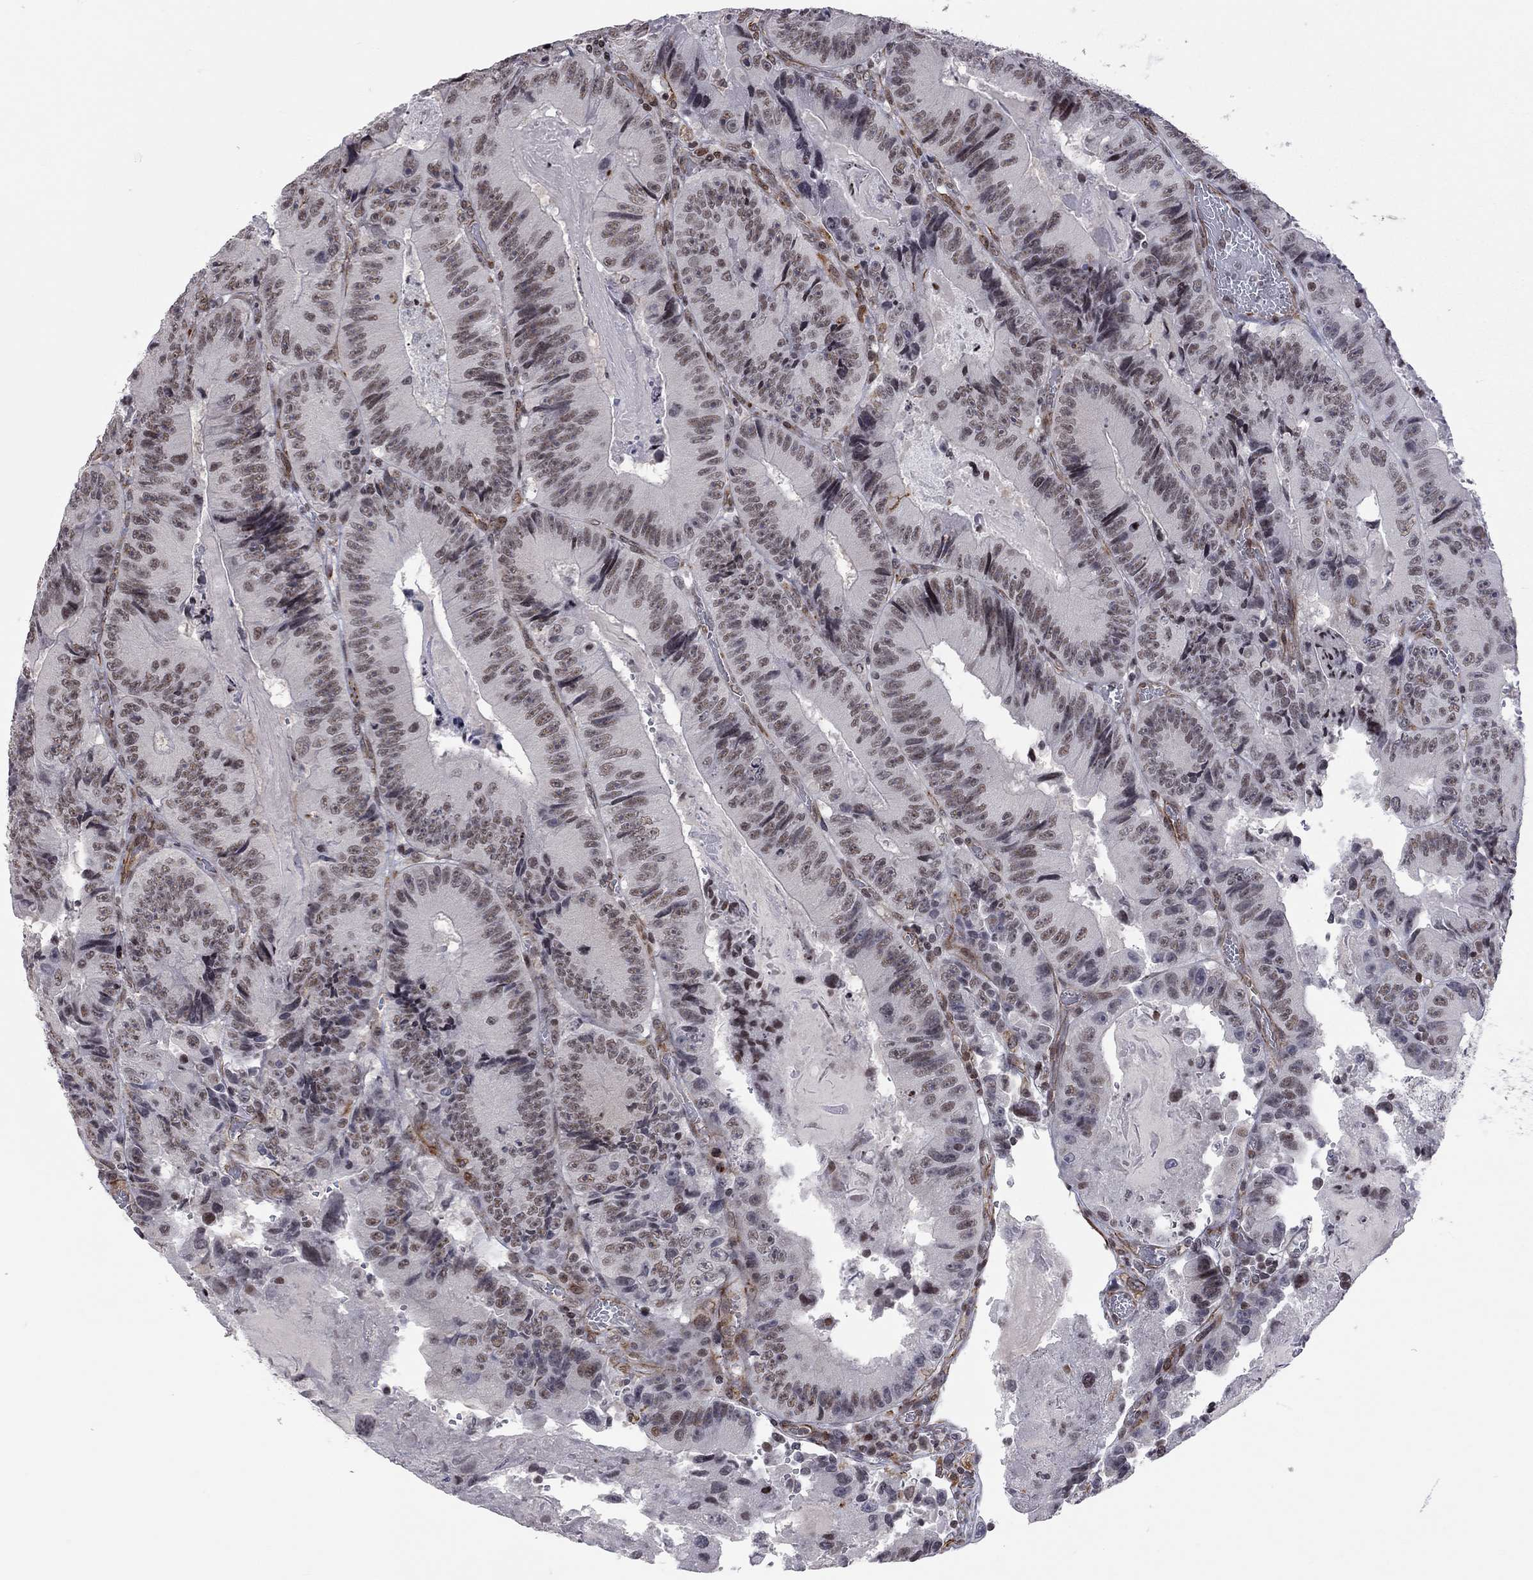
{"staining": {"intensity": "weak", "quantity": "<25%", "location": "nuclear"}, "tissue": "colorectal cancer", "cell_type": "Tumor cells", "image_type": "cancer", "snomed": [{"axis": "morphology", "description": "Adenocarcinoma, NOS"}, {"axis": "topography", "description": "Colon"}], "caption": "Human colorectal cancer (adenocarcinoma) stained for a protein using immunohistochemistry (IHC) exhibits no staining in tumor cells.", "gene": "MTNR1B", "patient": {"sex": "female", "age": 86}}